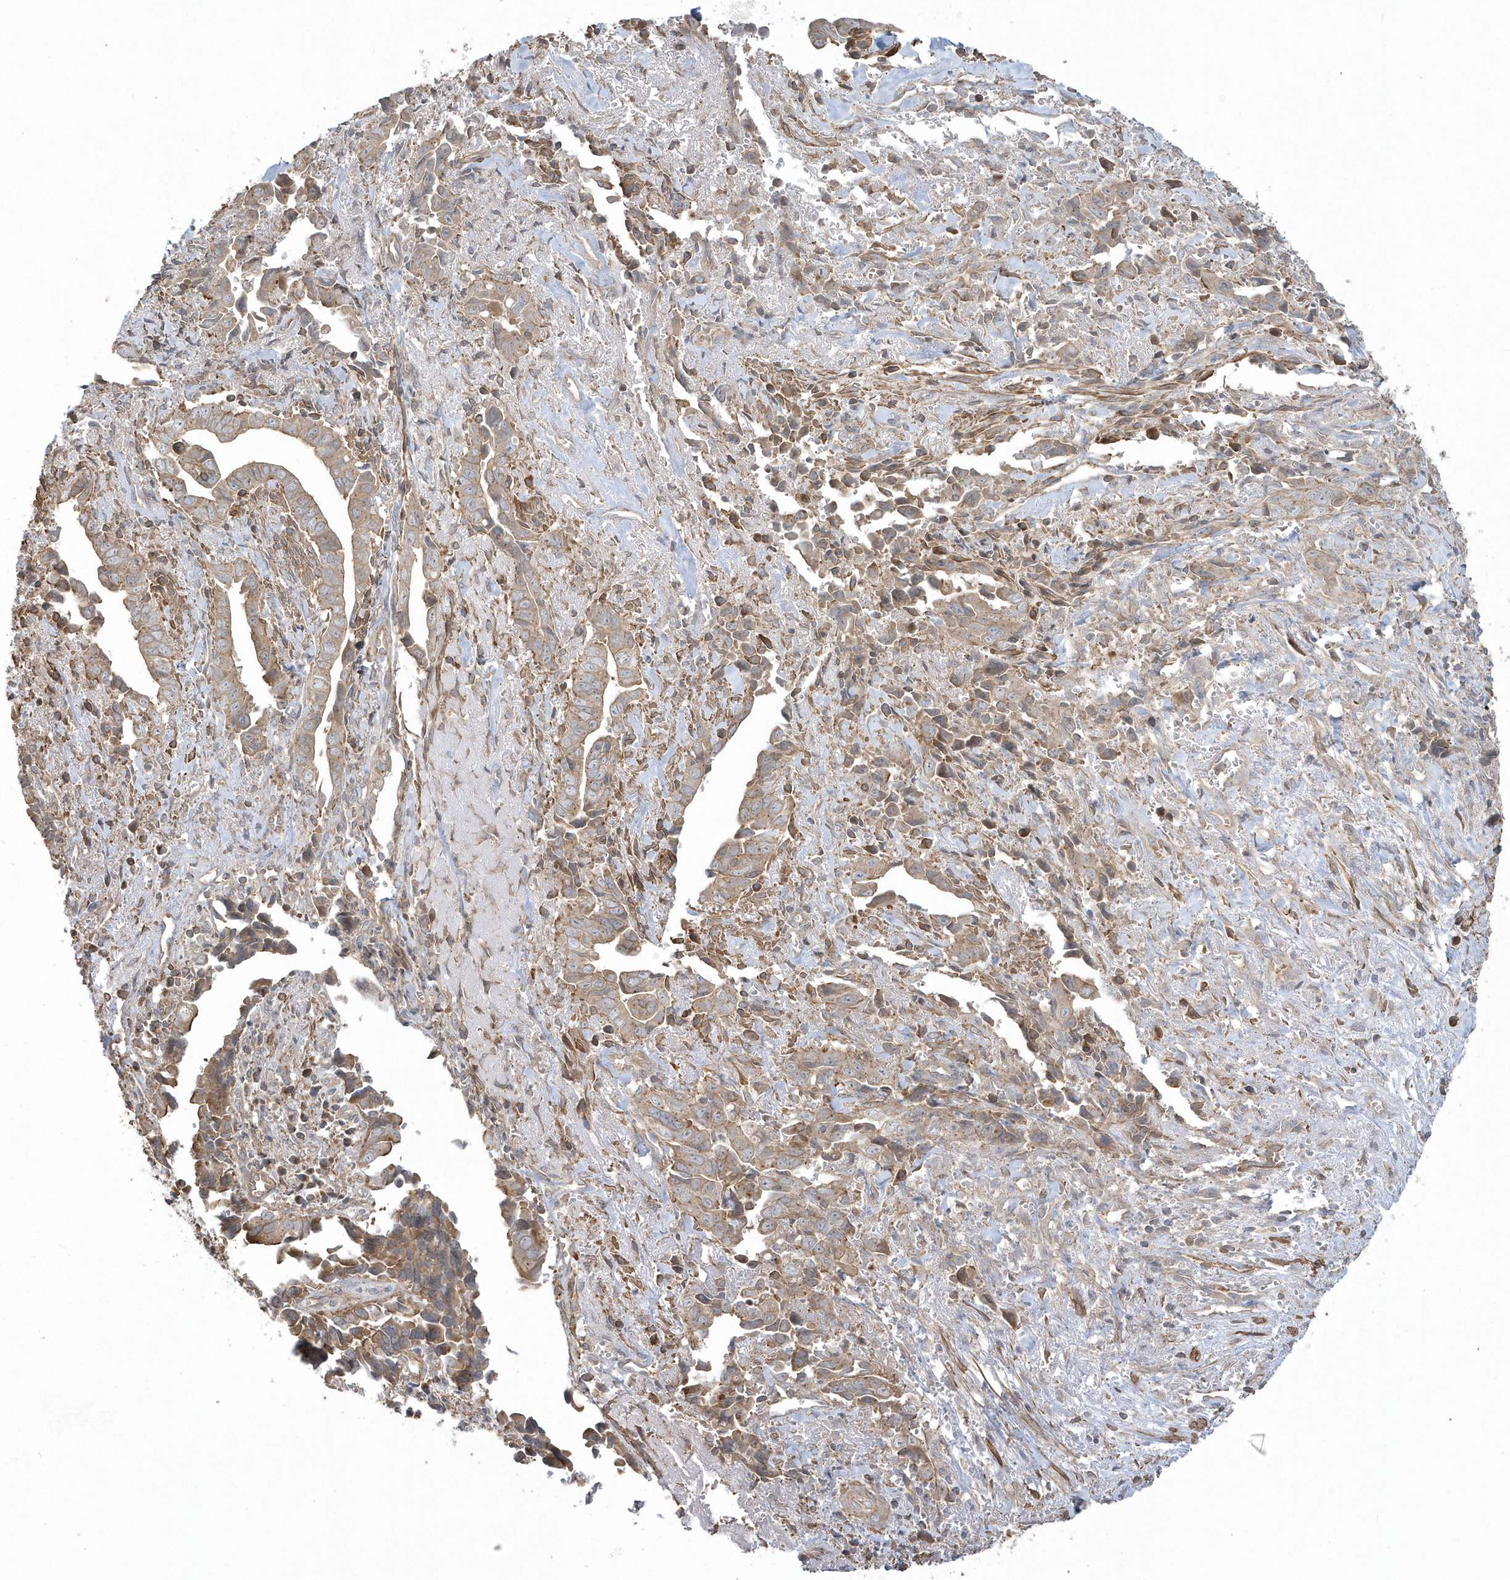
{"staining": {"intensity": "weak", "quantity": "25%-75%", "location": "cytoplasmic/membranous"}, "tissue": "liver cancer", "cell_type": "Tumor cells", "image_type": "cancer", "snomed": [{"axis": "morphology", "description": "Cholangiocarcinoma"}, {"axis": "topography", "description": "Liver"}], "caption": "Brown immunohistochemical staining in human liver cancer (cholangiocarcinoma) shows weak cytoplasmic/membranous positivity in approximately 25%-75% of tumor cells.", "gene": "ARMC8", "patient": {"sex": "female", "age": 79}}